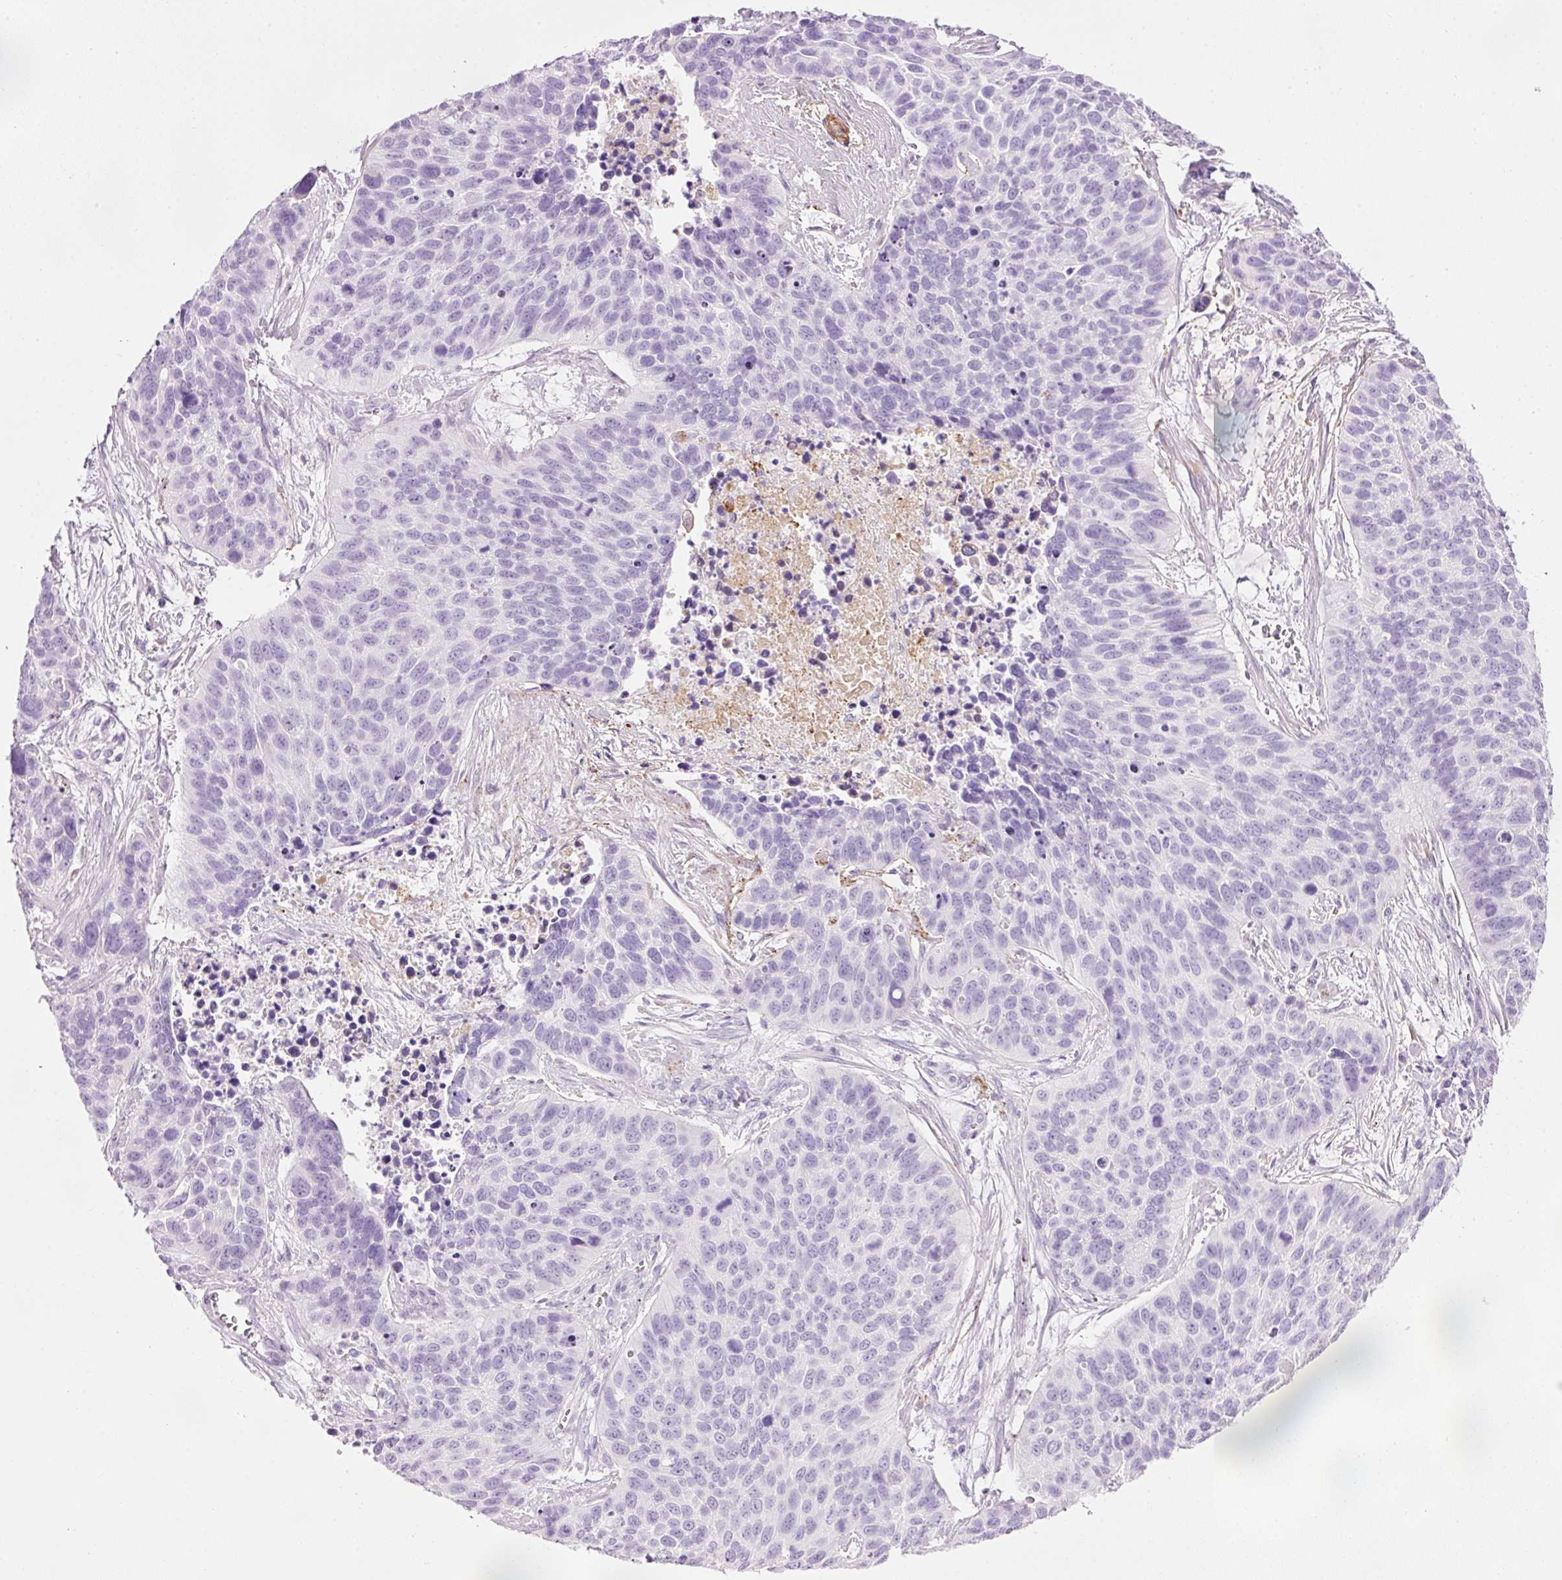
{"staining": {"intensity": "negative", "quantity": "none", "location": "none"}, "tissue": "lung cancer", "cell_type": "Tumor cells", "image_type": "cancer", "snomed": [{"axis": "morphology", "description": "Squamous cell carcinoma, NOS"}, {"axis": "topography", "description": "Lung"}], "caption": "Histopathology image shows no protein staining in tumor cells of lung squamous cell carcinoma tissue.", "gene": "MFAP4", "patient": {"sex": "male", "age": 62}}